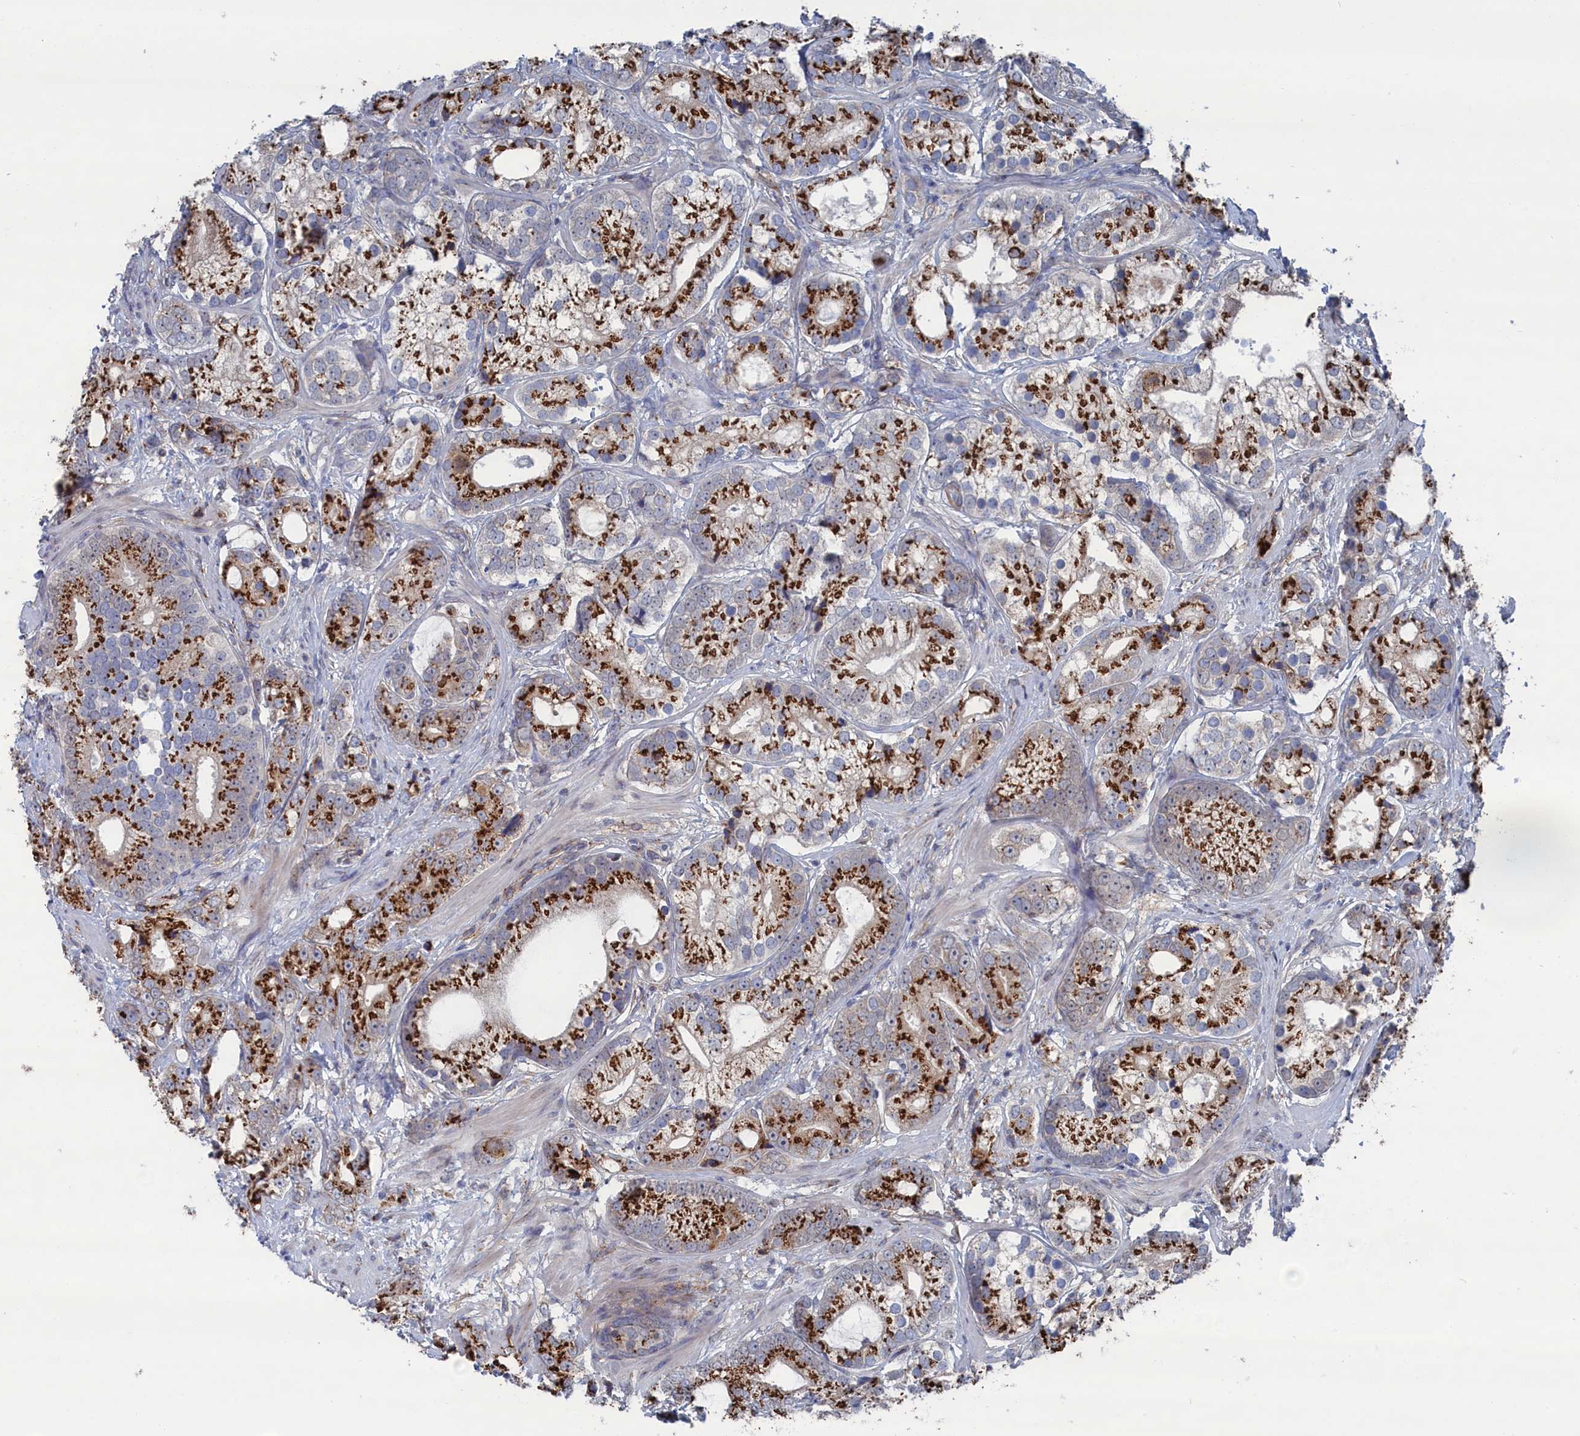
{"staining": {"intensity": "strong", "quantity": ">75%", "location": "cytoplasmic/membranous"}, "tissue": "prostate cancer", "cell_type": "Tumor cells", "image_type": "cancer", "snomed": [{"axis": "morphology", "description": "Adenocarcinoma, High grade"}, {"axis": "topography", "description": "Prostate"}], "caption": "Immunohistochemistry staining of prostate cancer (adenocarcinoma (high-grade)), which demonstrates high levels of strong cytoplasmic/membranous staining in about >75% of tumor cells indicating strong cytoplasmic/membranous protein expression. The staining was performed using DAB (3,3'-diaminobenzidine) (brown) for protein detection and nuclei were counterstained in hematoxylin (blue).", "gene": "IRX1", "patient": {"sex": "male", "age": 75}}